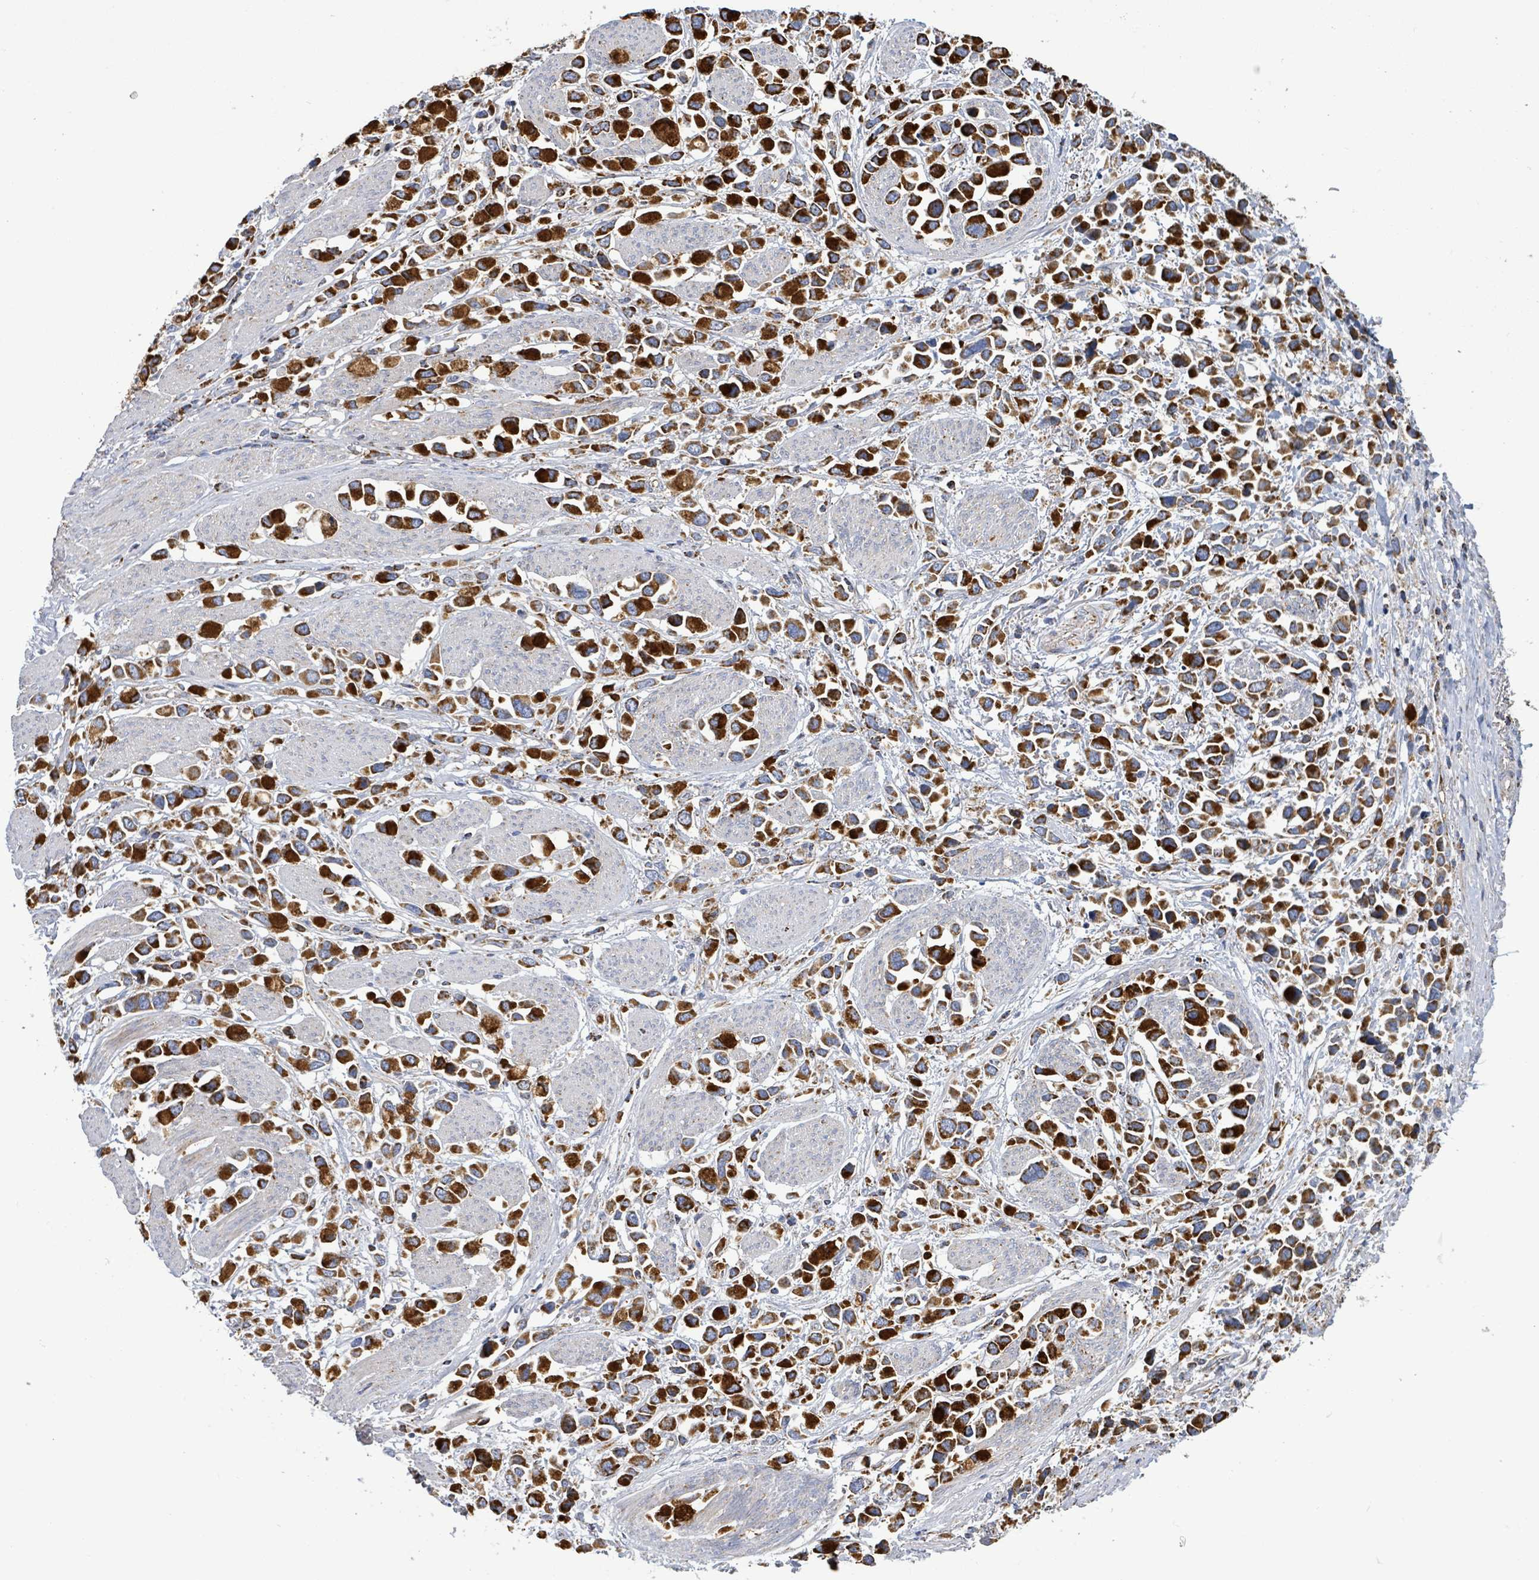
{"staining": {"intensity": "strong", "quantity": ">75%", "location": "cytoplasmic/membranous"}, "tissue": "stomach cancer", "cell_type": "Tumor cells", "image_type": "cancer", "snomed": [{"axis": "morphology", "description": "Adenocarcinoma, NOS"}, {"axis": "topography", "description": "Stomach"}], "caption": "A high amount of strong cytoplasmic/membranous positivity is present in approximately >75% of tumor cells in stomach cancer tissue.", "gene": "SUCLG2", "patient": {"sex": "female", "age": 81}}